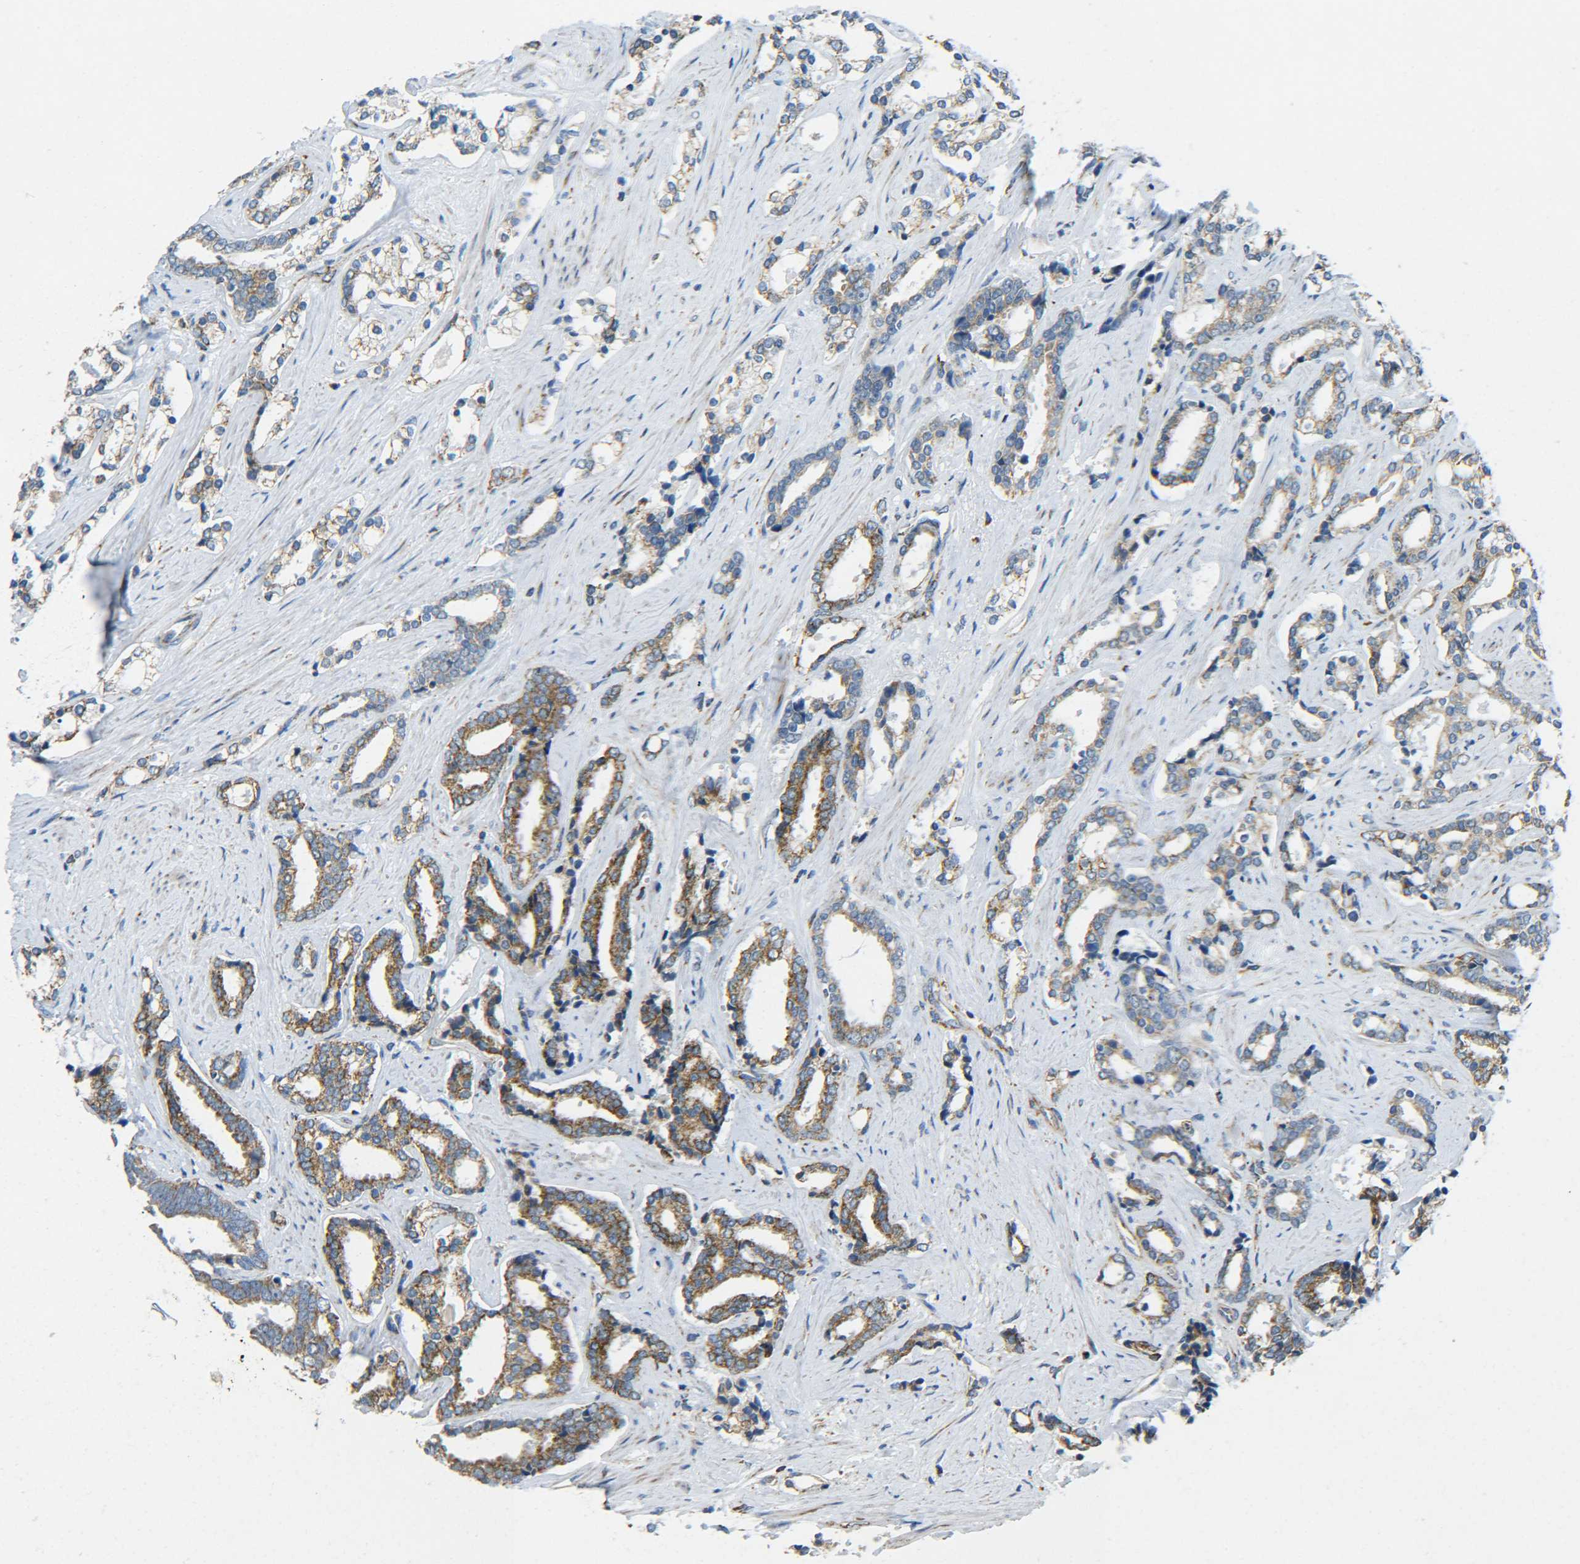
{"staining": {"intensity": "moderate", "quantity": "25%-75%", "location": "cytoplasmic/membranous"}, "tissue": "prostate cancer", "cell_type": "Tumor cells", "image_type": "cancer", "snomed": [{"axis": "morphology", "description": "Adenocarcinoma, High grade"}, {"axis": "topography", "description": "Prostate"}], "caption": "Immunohistochemistry photomicrograph of human prostate cancer (high-grade adenocarcinoma) stained for a protein (brown), which exhibits medium levels of moderate cytoplasmic/membranous positivity in about 25%-75% of tumor cells.", "gene": "CYB5R1", "patient": {"sex": "male", "age": 67}}